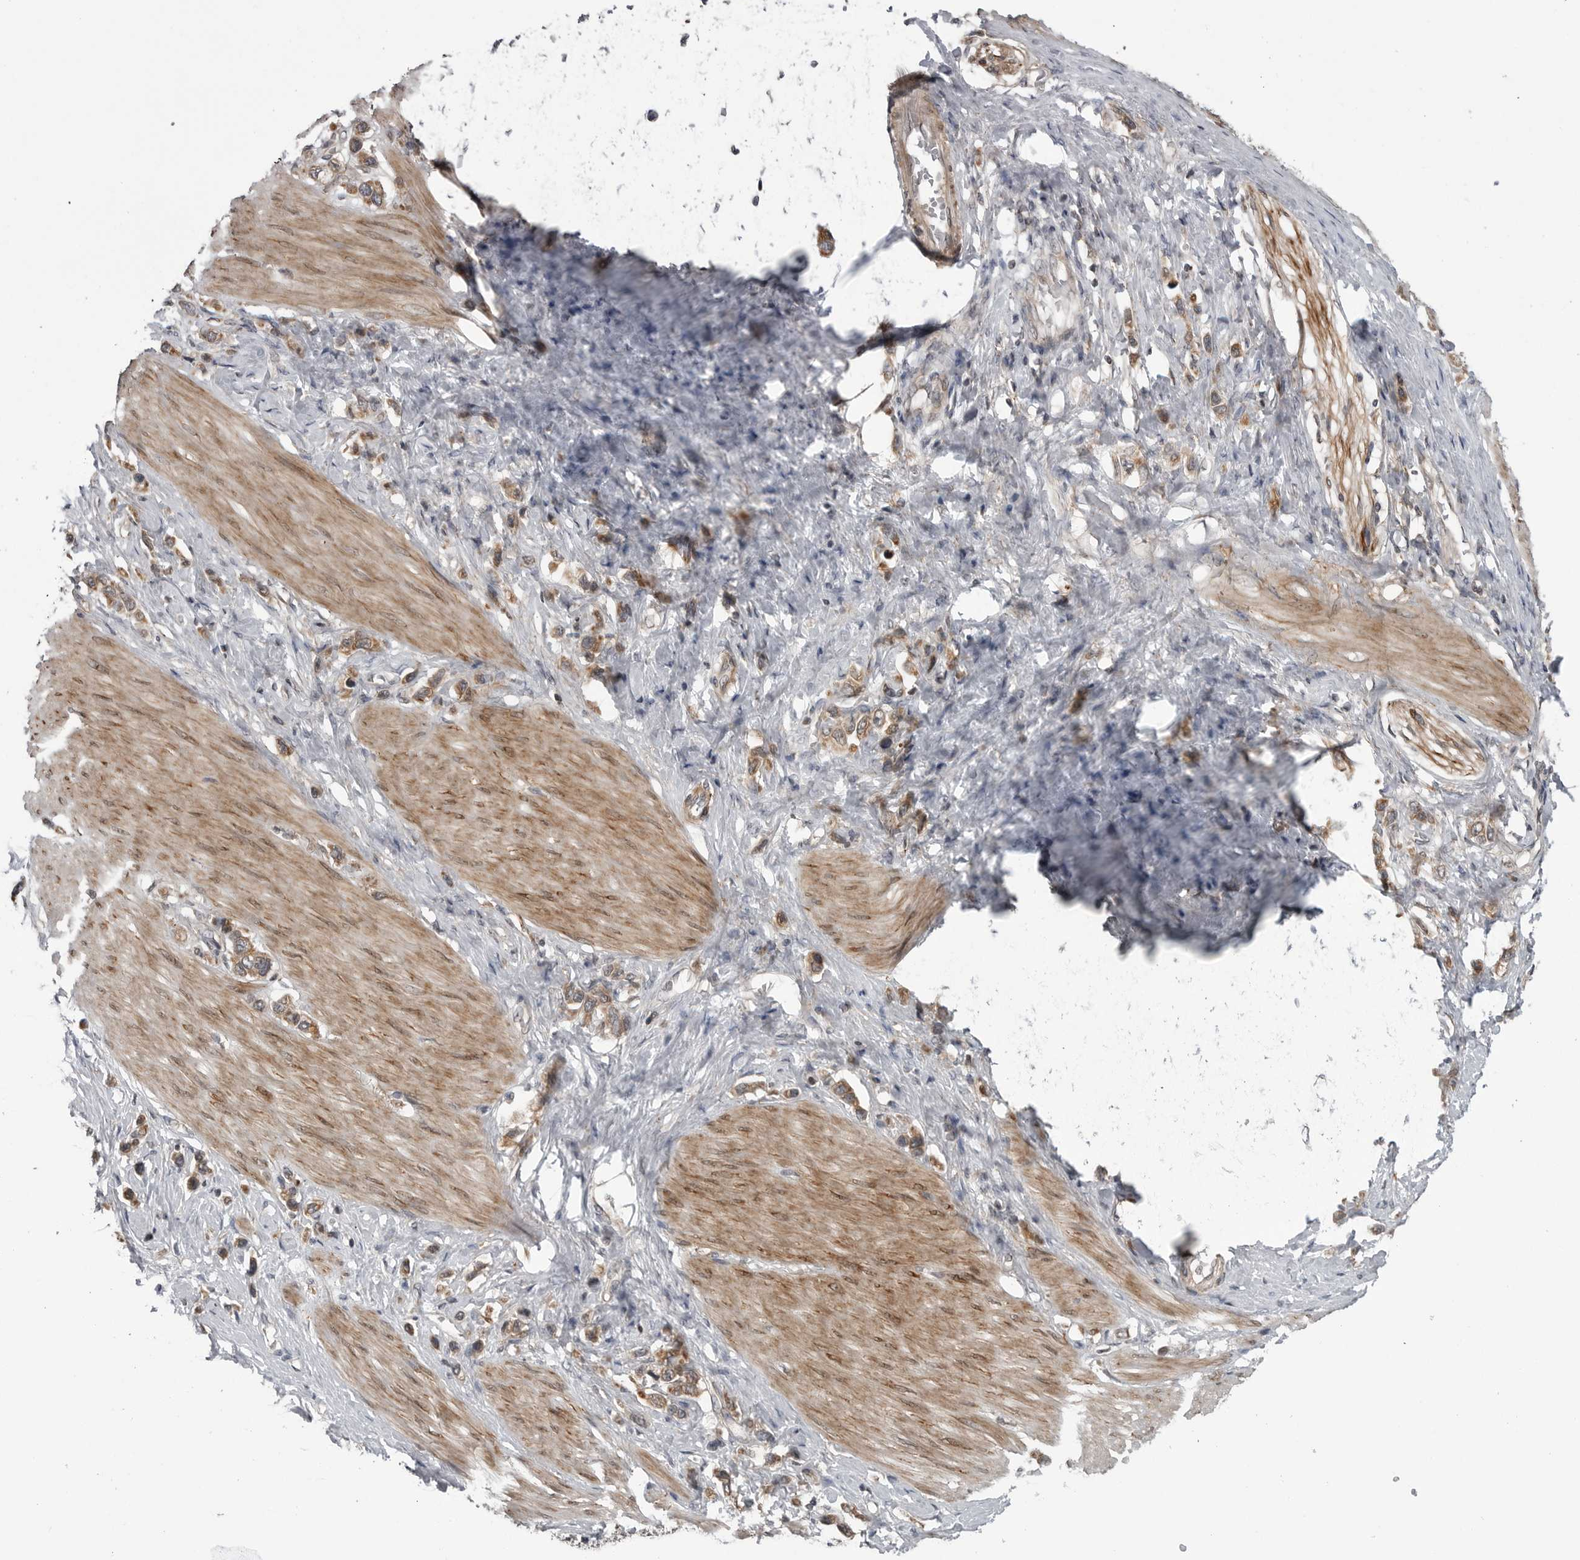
{"staining": {"intensity": "moderate", "quantity": ">75%", "location": "cytoplasmic/membranous"}, "tissue": "stomach cancer", "cell_type": "Tumor cells", "image_type": "cancer", "snomed": [{"axis": "morphology", "description": "Adenocarcinoma, NOS"}, {"axis": "topography", "description": "Stomach"}], "caption": "IHC histopathology image of adenocarcinoma (stomach) stained for a protein (brown), which reveals medium levels of moderate cytoplasmic/membranous positivity in approximately >75% of tumor cells.", "gene": "FAAP100", "patient": {"sex": "female", "age": 65}}